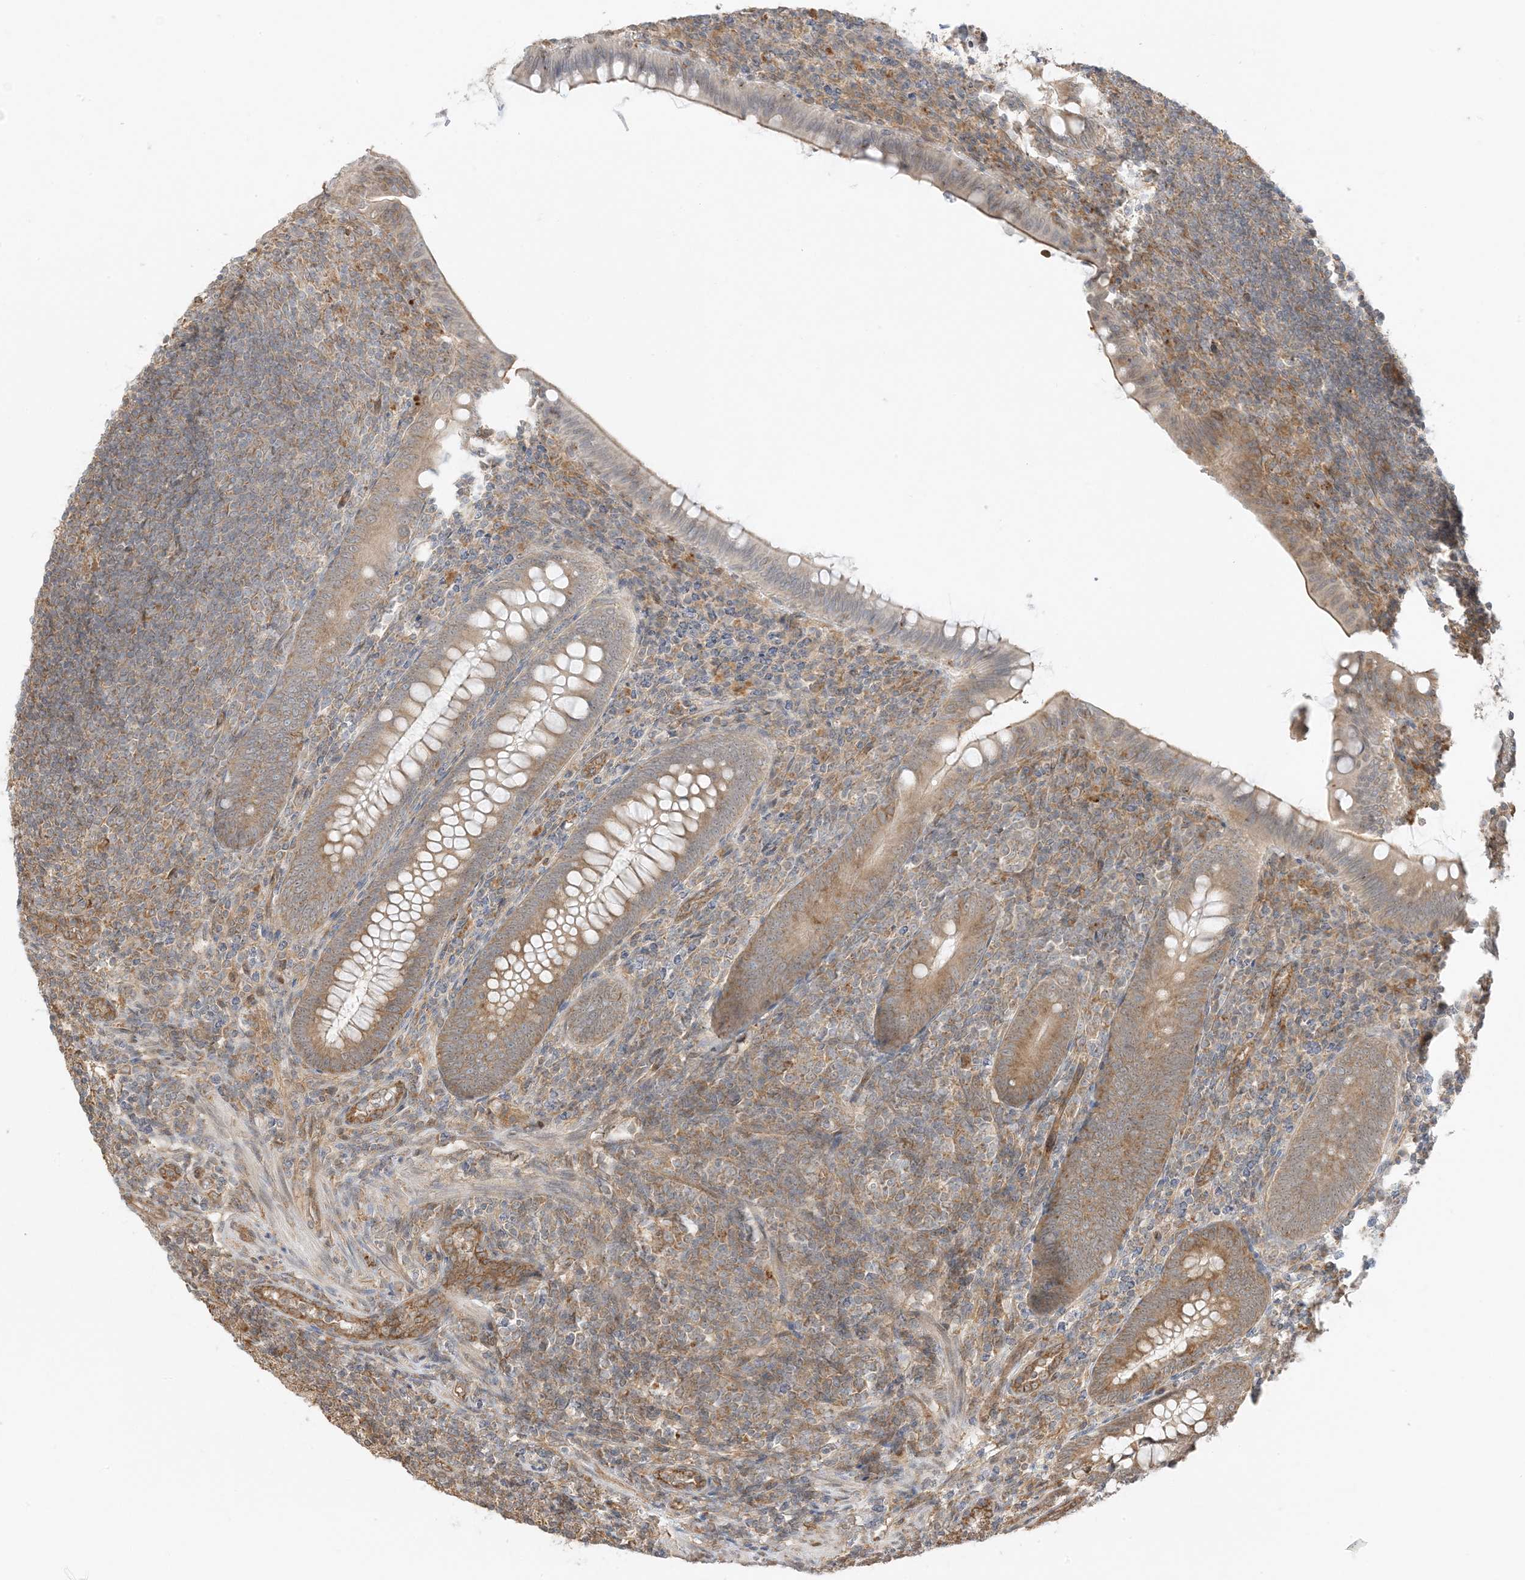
{"staining": {"intensity": "moderate", "quantity": "25%-75%", "location": "cytoplasmic/membranous"}, "tissue": "appendix", "cell_type": "Glandular cells", "image_type": "normal", "snomed": [{"axis": "morphology", "description": "Normal tissue, NOS"}, {"axis": "topography", "description": "Appendix"}], "caption": "About 25%-75% of glandular cells in unremarkable appendix show moderate cytoplasmic/membranous protein staining as visualized by brown immunohistochemical staining.", "gene": "UBAP2L", "patient": {"sex": "male", "age": 14}}